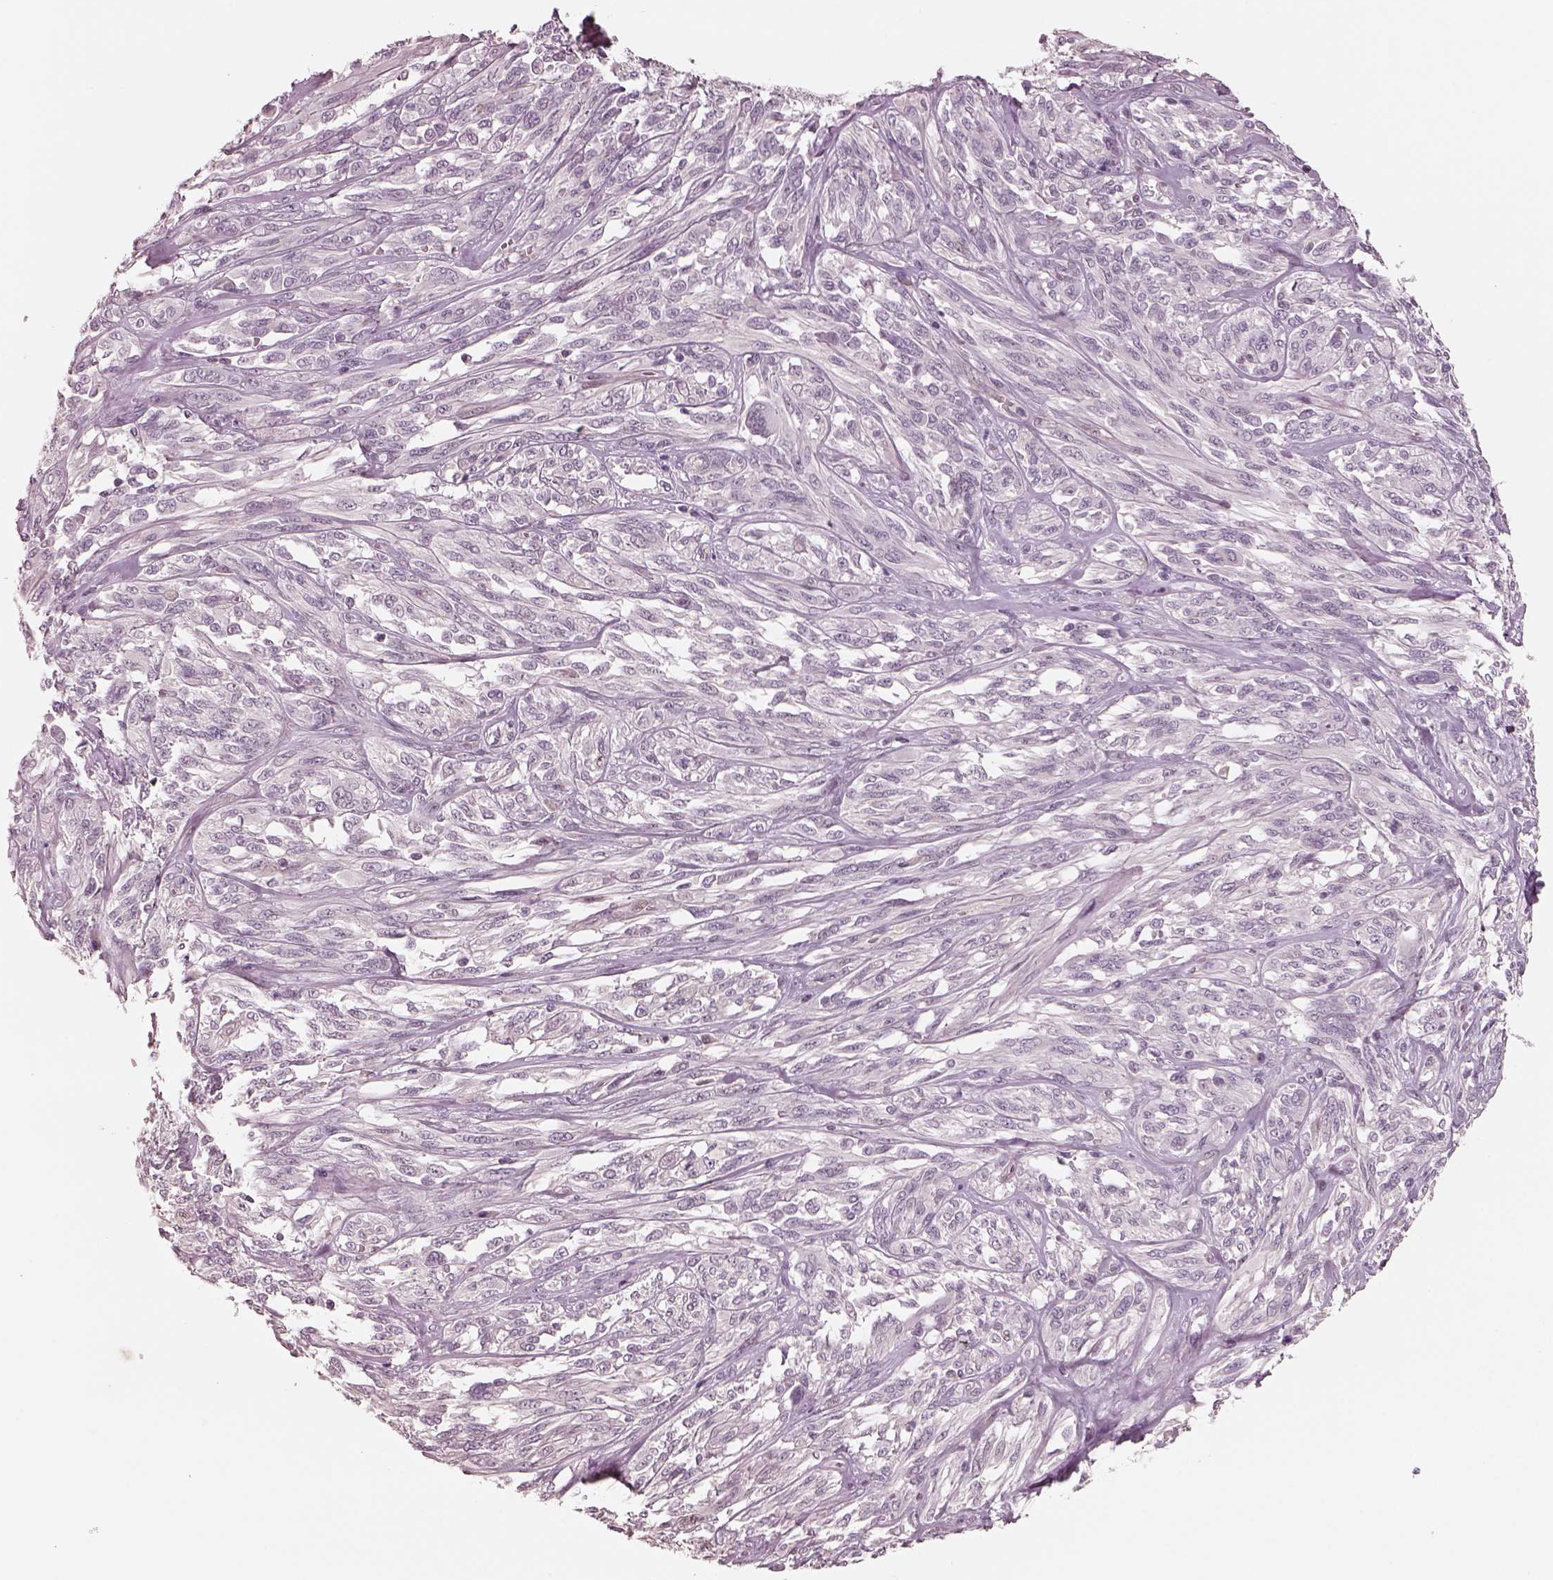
{"staining": {"intensity": "negative", "quantity": "none", "location": "none"}, "tissue": "melanoma", "cell_type": "Tumor cells", "image_type": "cancer", "snomed": [{"axis": "morphology", "description": "Malignant melanoma, NOS"}, {"axis": "topography", "description": "Skin"}], "caption": "High magnification brightfield microscopy of malignant melanoma stained with DAB (3,3'-diaminobenzidine) (brown) and counterstained with hematoxylin (blue): tumor cells show no significant positivity. (Brightfield microscopy of DAB immunohistochemistry at high magnification).", "gene": "EGR4", "patient": {"sex": "female", "age": 91}}